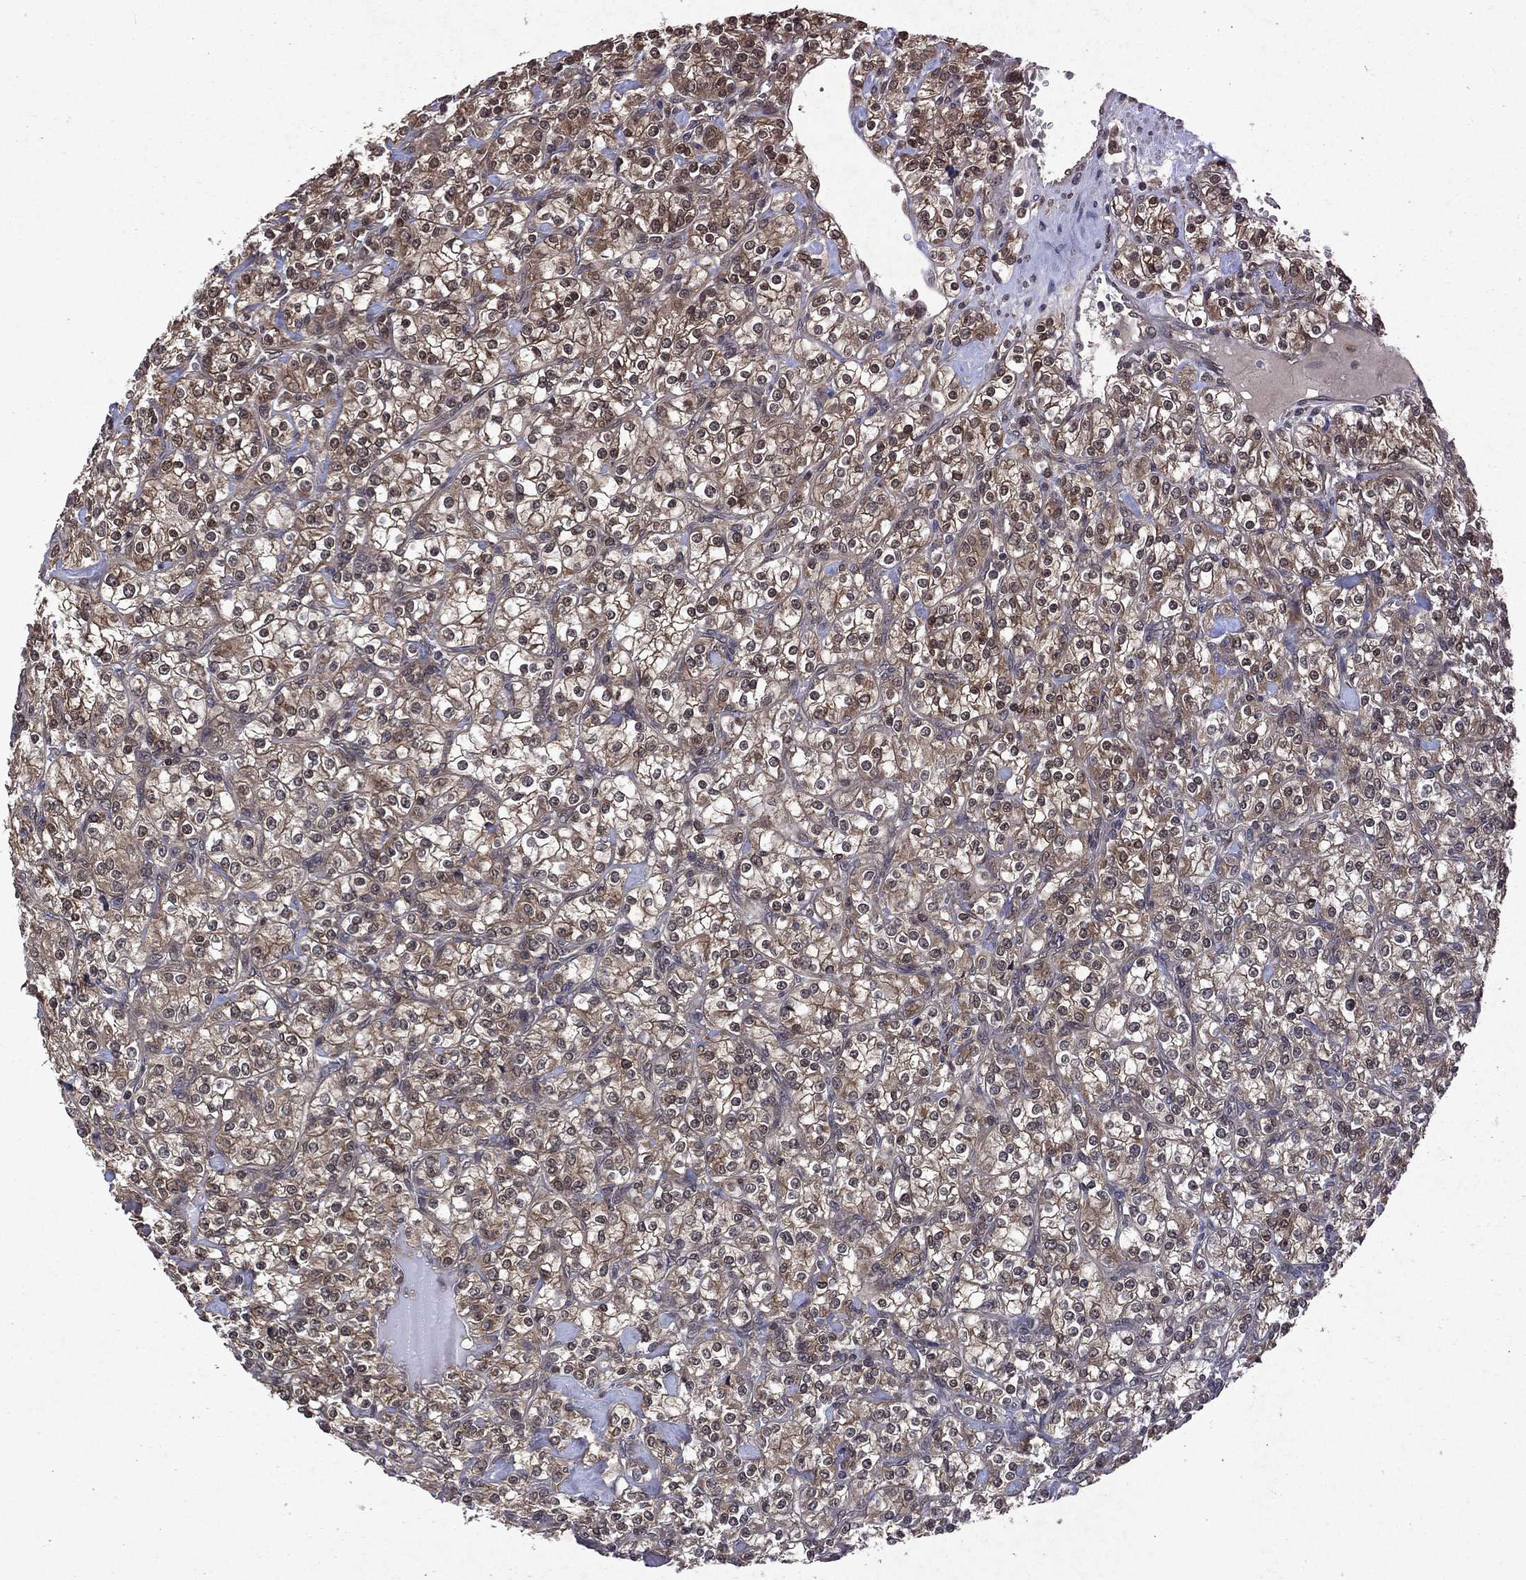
{"staining": {"intensity": "moderate", "quantity": "25%-75%", "location": "cytoplasmic/membranous,nuclear"}, "tissue": "renal cancer", "cell_type": "Tumor cells", "image_type": "cancer", "snomed": [{"axis": "morphology", "description": "Adenocarcinoma, NOS"}, {"axis": "topography", "description": "Kidney"}], "caption": "A brown stain shows moderate cytoplasmic/membranous and nuclear staining of a protein in human renal adenocarcinoma tumor cells.", "gene": "MTAP", "patient": {"sex": "male", "age": 77}}